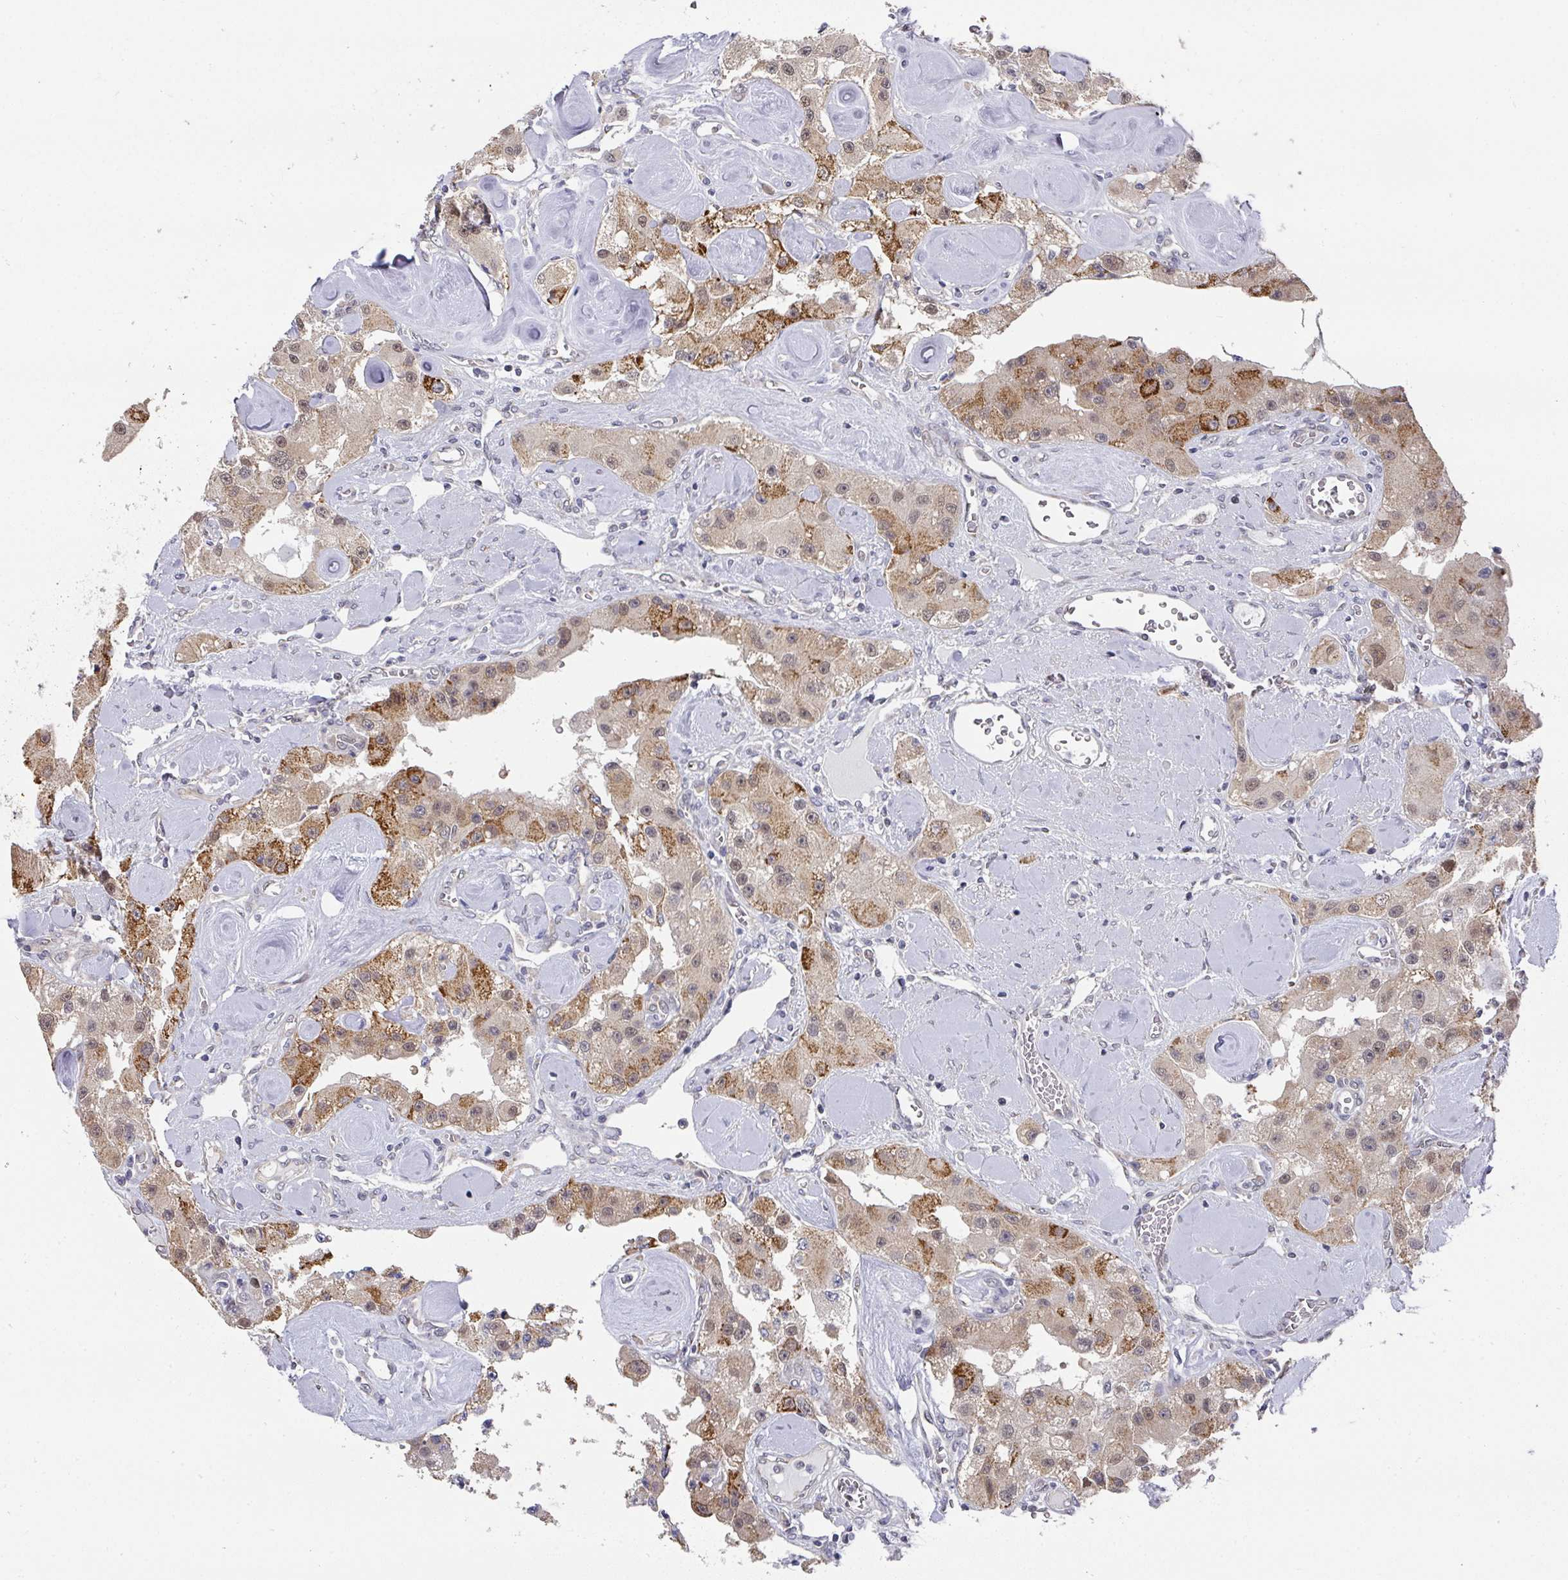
{"staining": {"intensity": "moderate", "quantity": "25%-75%", "location": "cytoplasmic/membranous"}, "tissue": "carcinoid", "cell_type": "Tumor cells", "image_type": "cancer", "snomed": [{"axis": "morphology", "description": "Carcinoid, malignant, NOS"}, {"axis": "topography", "description": "Pancreas"}], "caption": "Malignant carcinoid stained with immunohistochemistry demonstrates moderate cytoplasmic/membranous expression in approximately 25%-75% of tumor cells. (DAB (3,3'-diaminobenzidine) = brown stain, brightfield microscopy at high magnification).", "gene": "C18orf25", "patient": {"sex": "male", "age": 41}}